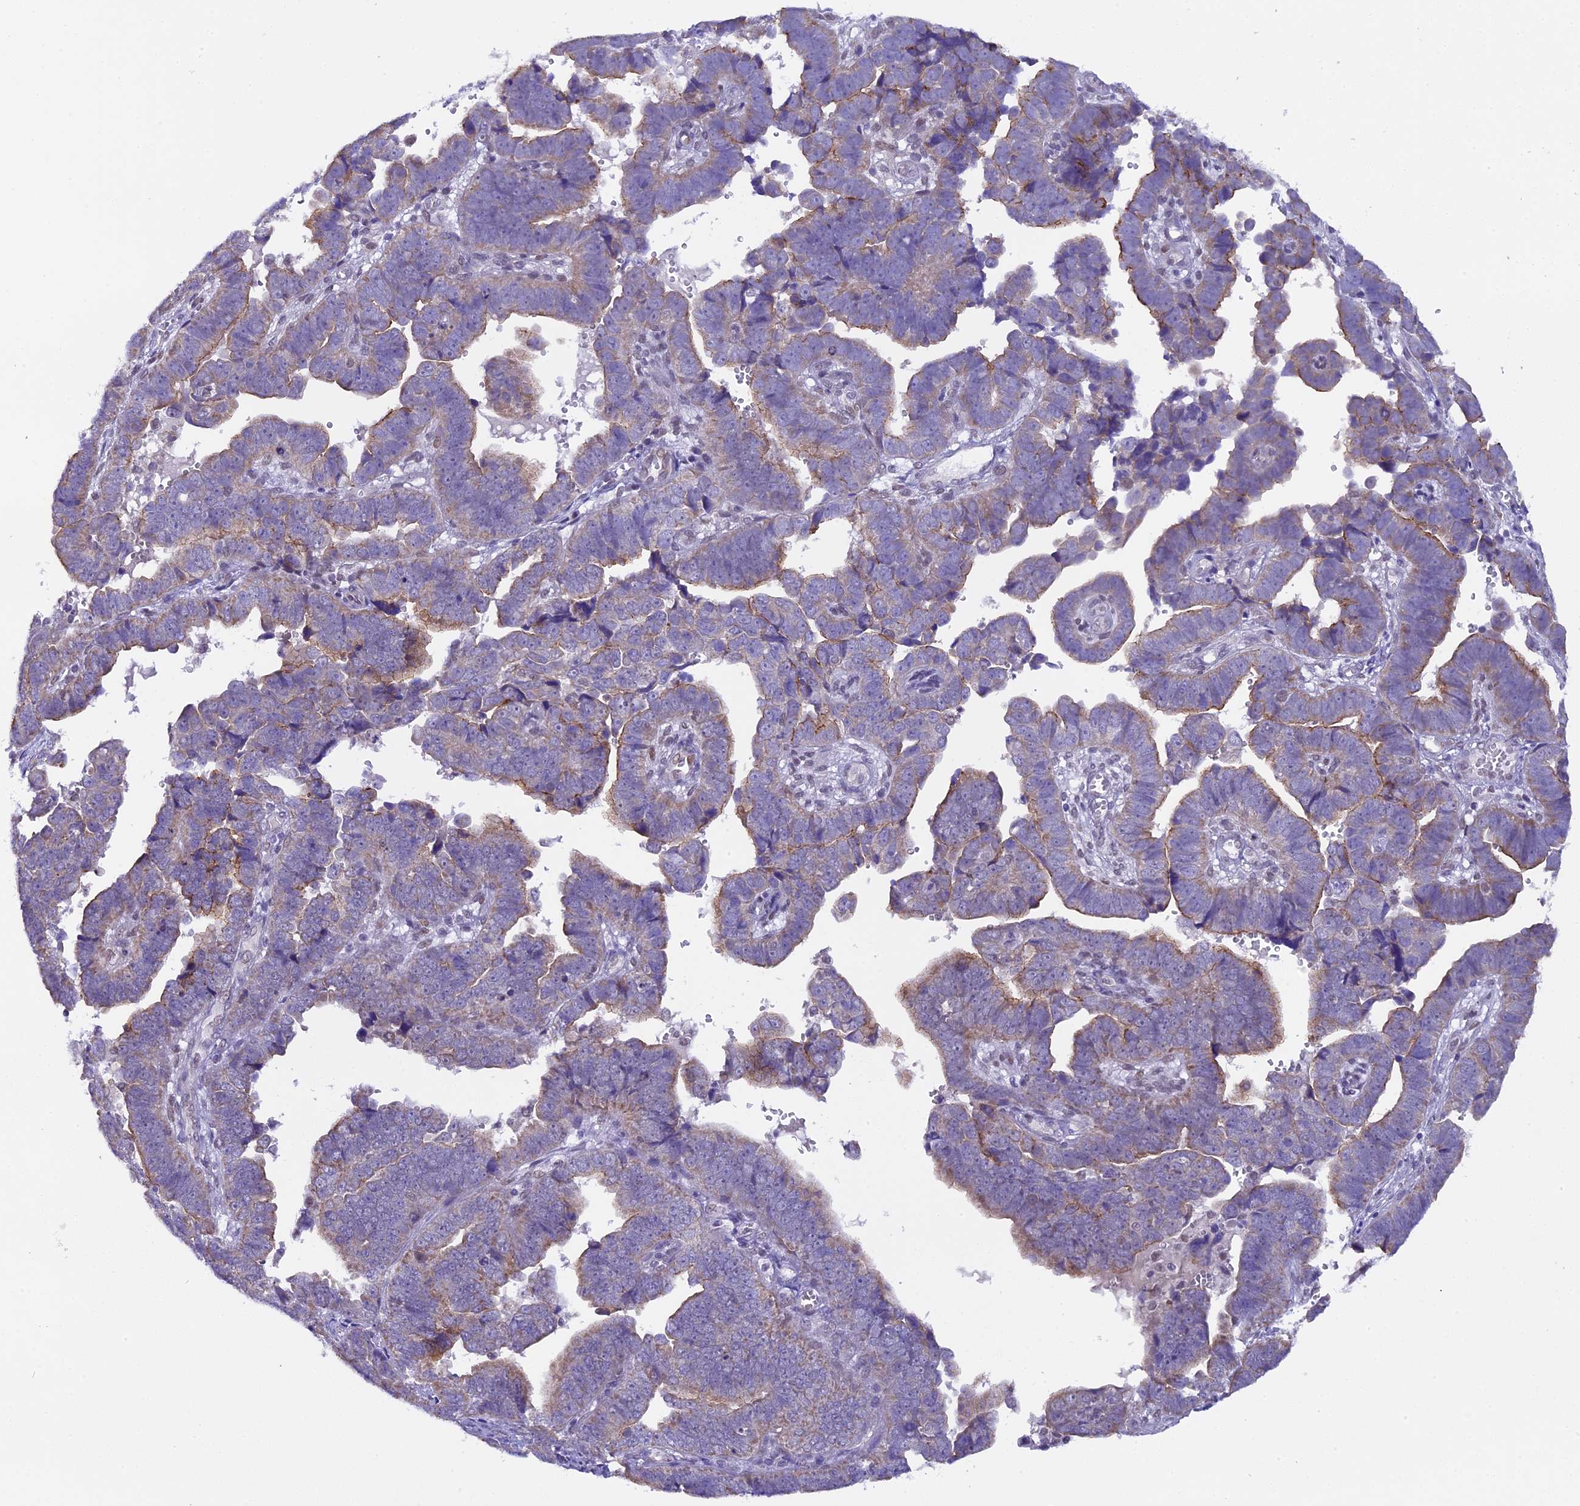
{"staining": {"intensity": "weak", "quantity": "25%-75%", "location": "cytoplasmic/membranous"}, "tissue": "endometrial cancer", "cell_type": "Tumor cells", "image_type": "cancer", "snomed": [{"axis": "morphology", "description": "Adenocarcinoma, NOS"}, {"axis": "topography", "description": "Endometrium"}], "caption": "Endometrial cancer (adenocarcinoma) stained for a protein demonstrates weak cytoplasmic/membranous positivity in tumor cells.", "gene": "OSGEP", "patient": {"sex": "female", "age": 75}}